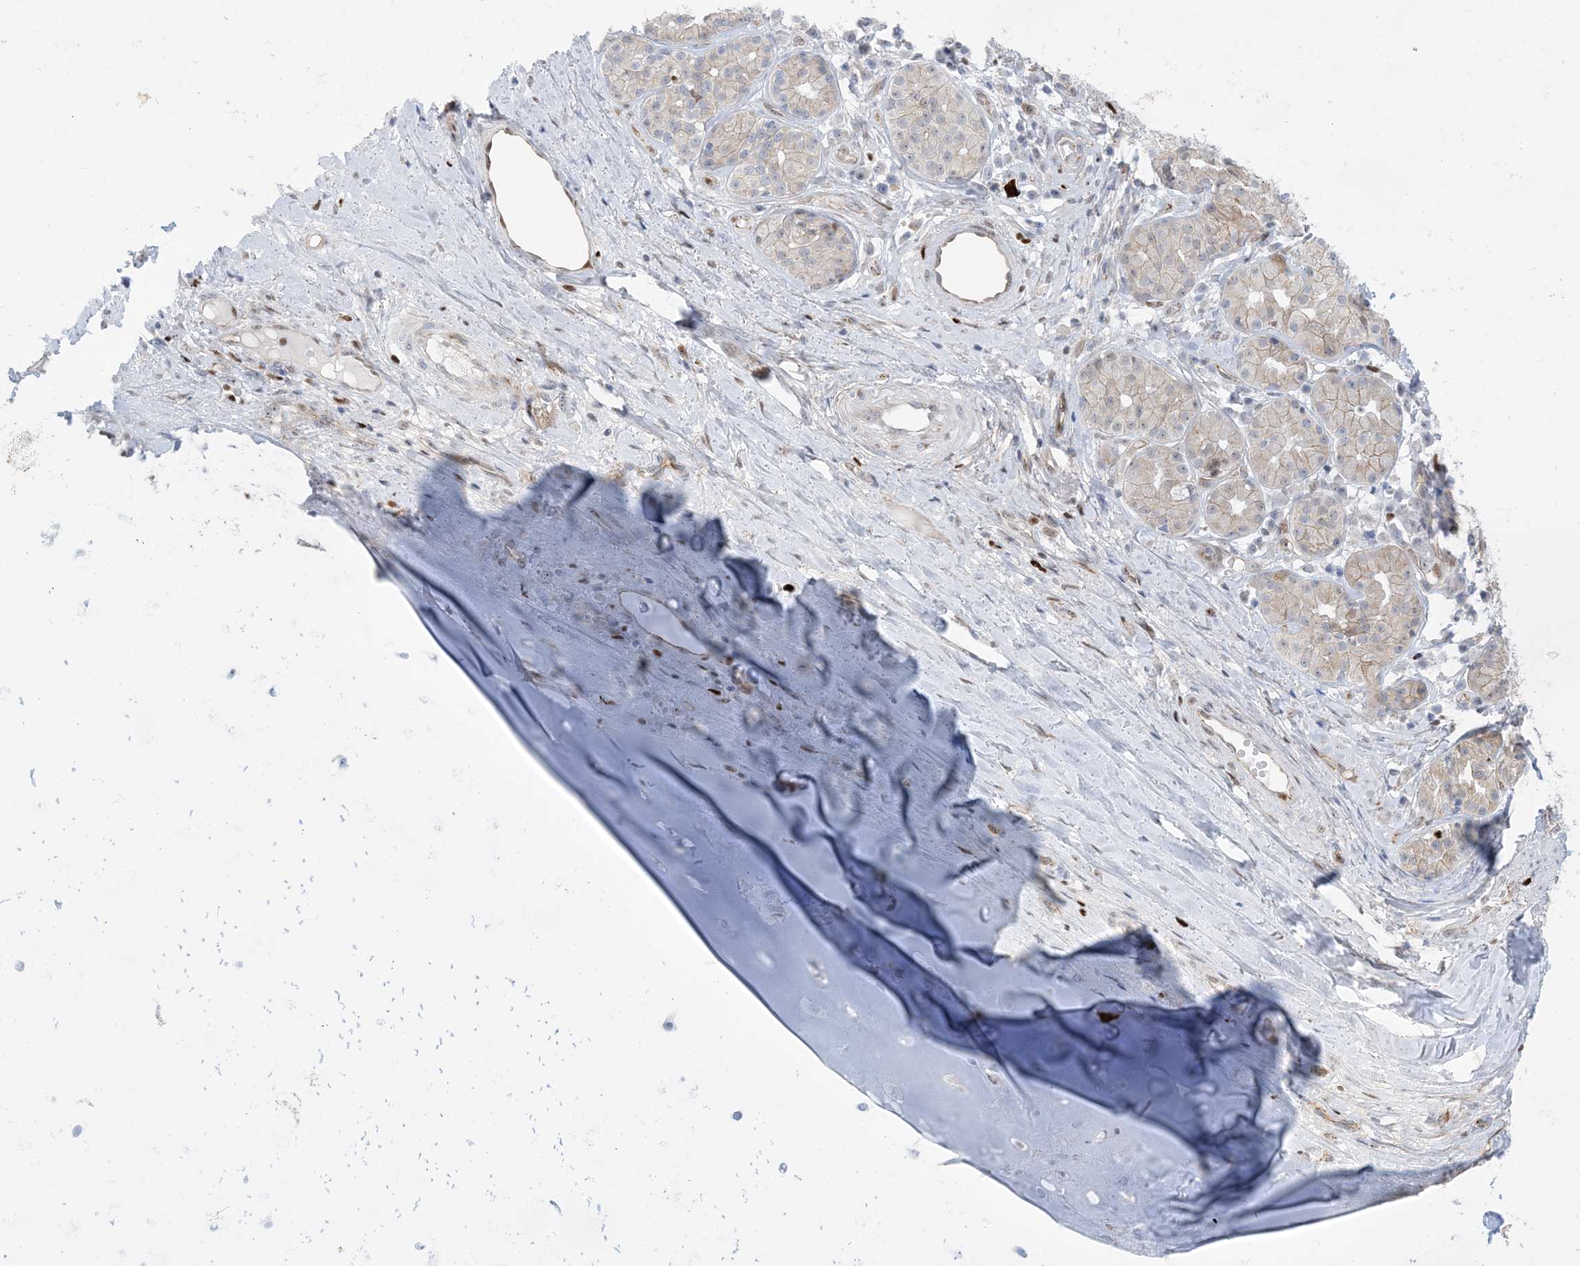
{"staining": {"intensity": "moderate", "quantity": ">75%", "location": "nuclear"}, "tissue": "adipose tissue", "cell_type": "Adipocytes", "image_type": "normal", "snomed": [{"axis": "morphology", "description": "Normal tissue, NOS"}, {"axis": "morphology", "description": "Basal cell carcinoma"}, {"axis": "topography", "description": "Cartilage tissue"}, {"axis": "topography", "description": "Nasopharynx"}, {"axis": "topography", "description": "Oral tissue"}], "caption": "A brown stain labels moderate nuclear expression of a protein in adipocytes of unremarkable human adipose tissue. (brown staining indicates protein expression, while blue staining denotes nuclei).", "gene": "MARS2", "patient": {"sex": "female", "age": 77}}